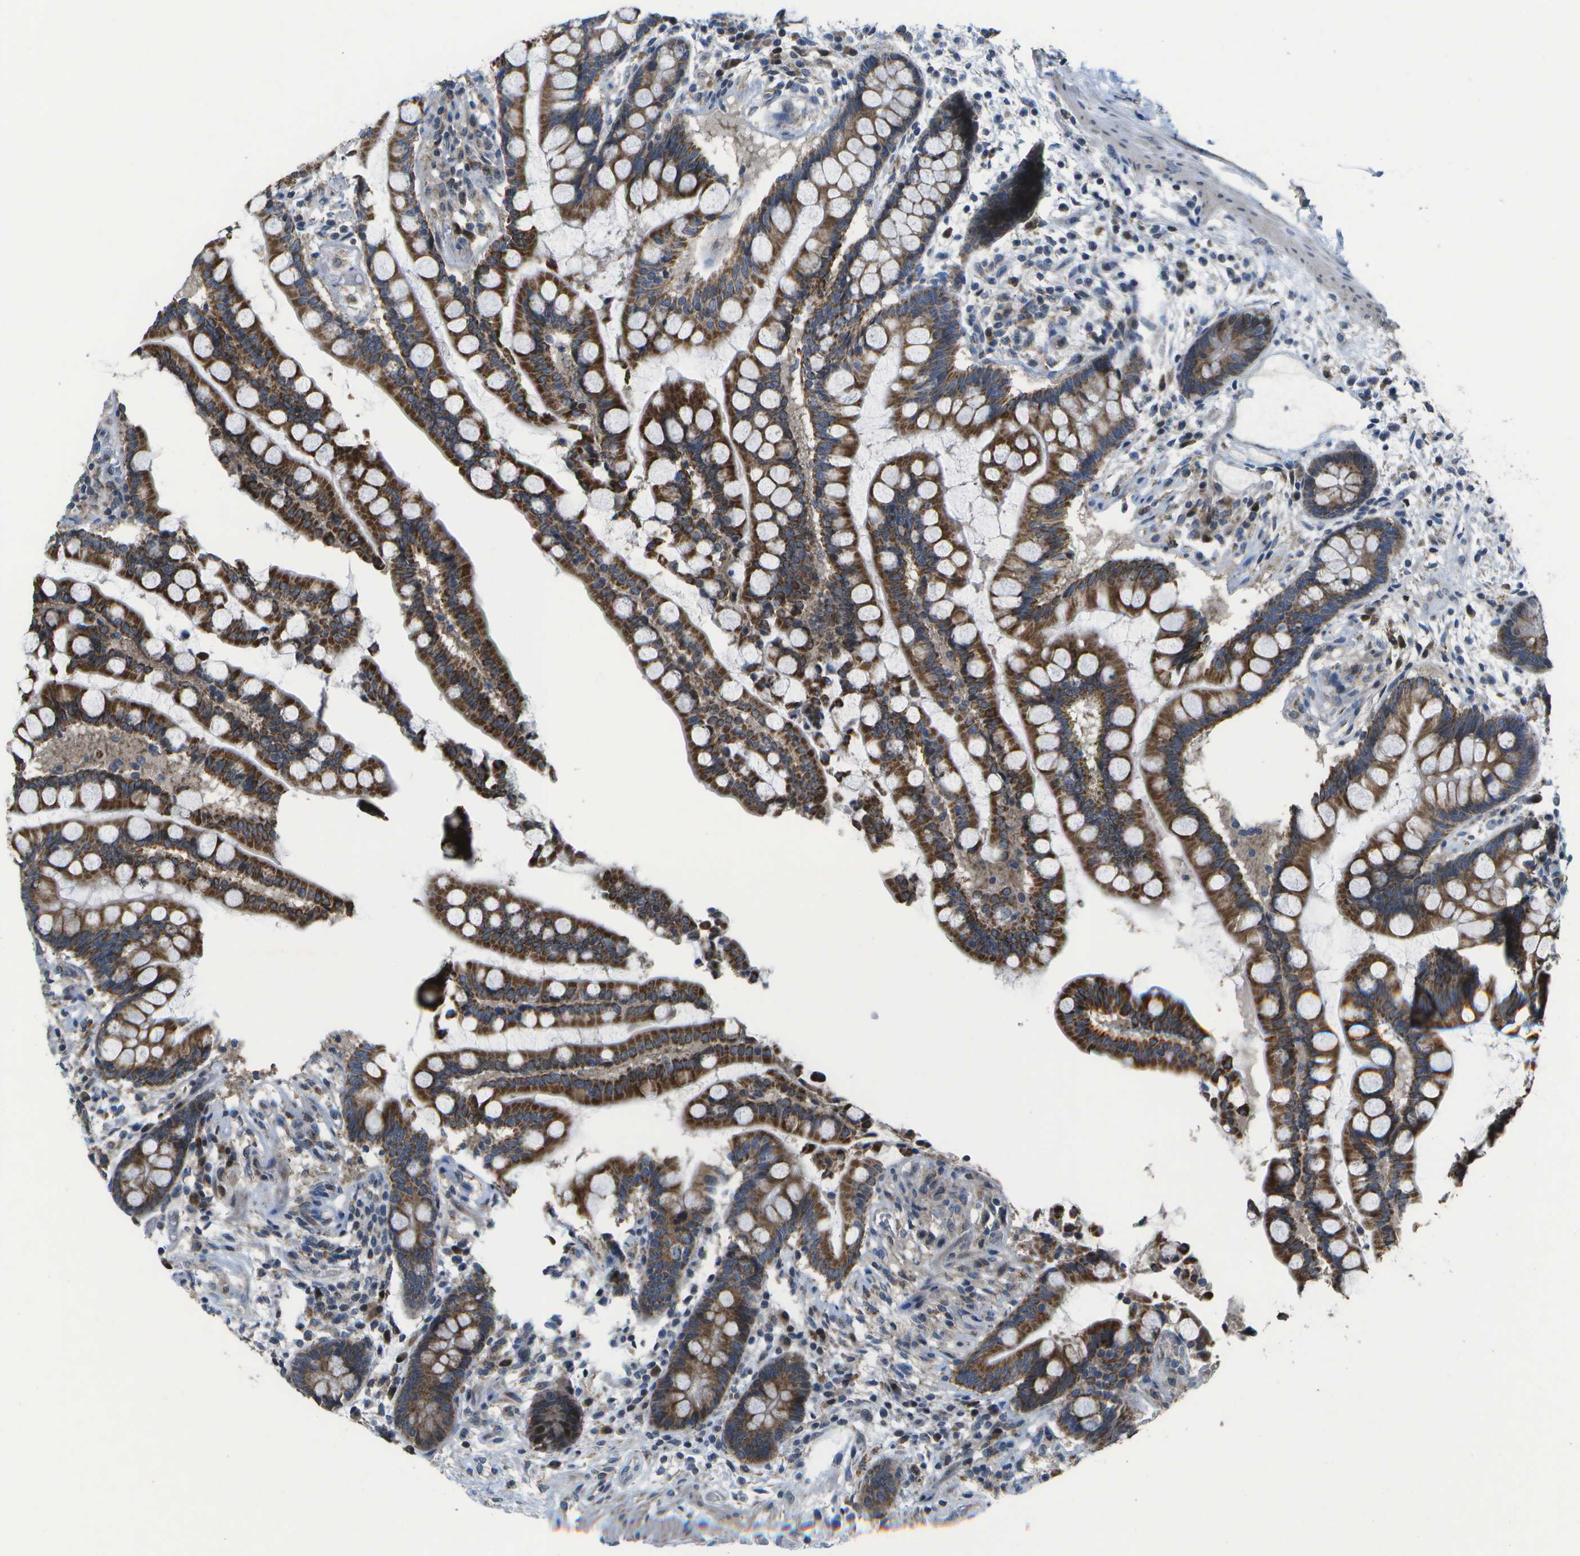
{"staining": {"intensity": "weak", "quantity": "25%-75%", "location": "cytoplasmic/membranous"}, "tissue": "colon", "cell_type": "Endothelial cells", "image_type": "normal", "snomed": [{"axis": "morphology", "description": "Normal tissue, NOS"}, {"axis": "topography", "description": "Colon"}], "caption": "A brown stain labels weak cytoplasmic/membranous expression of a protein in endothelial cells of benign colon.", "gene": "HADHA", "patient": {"sex": "male", "age": 73}}